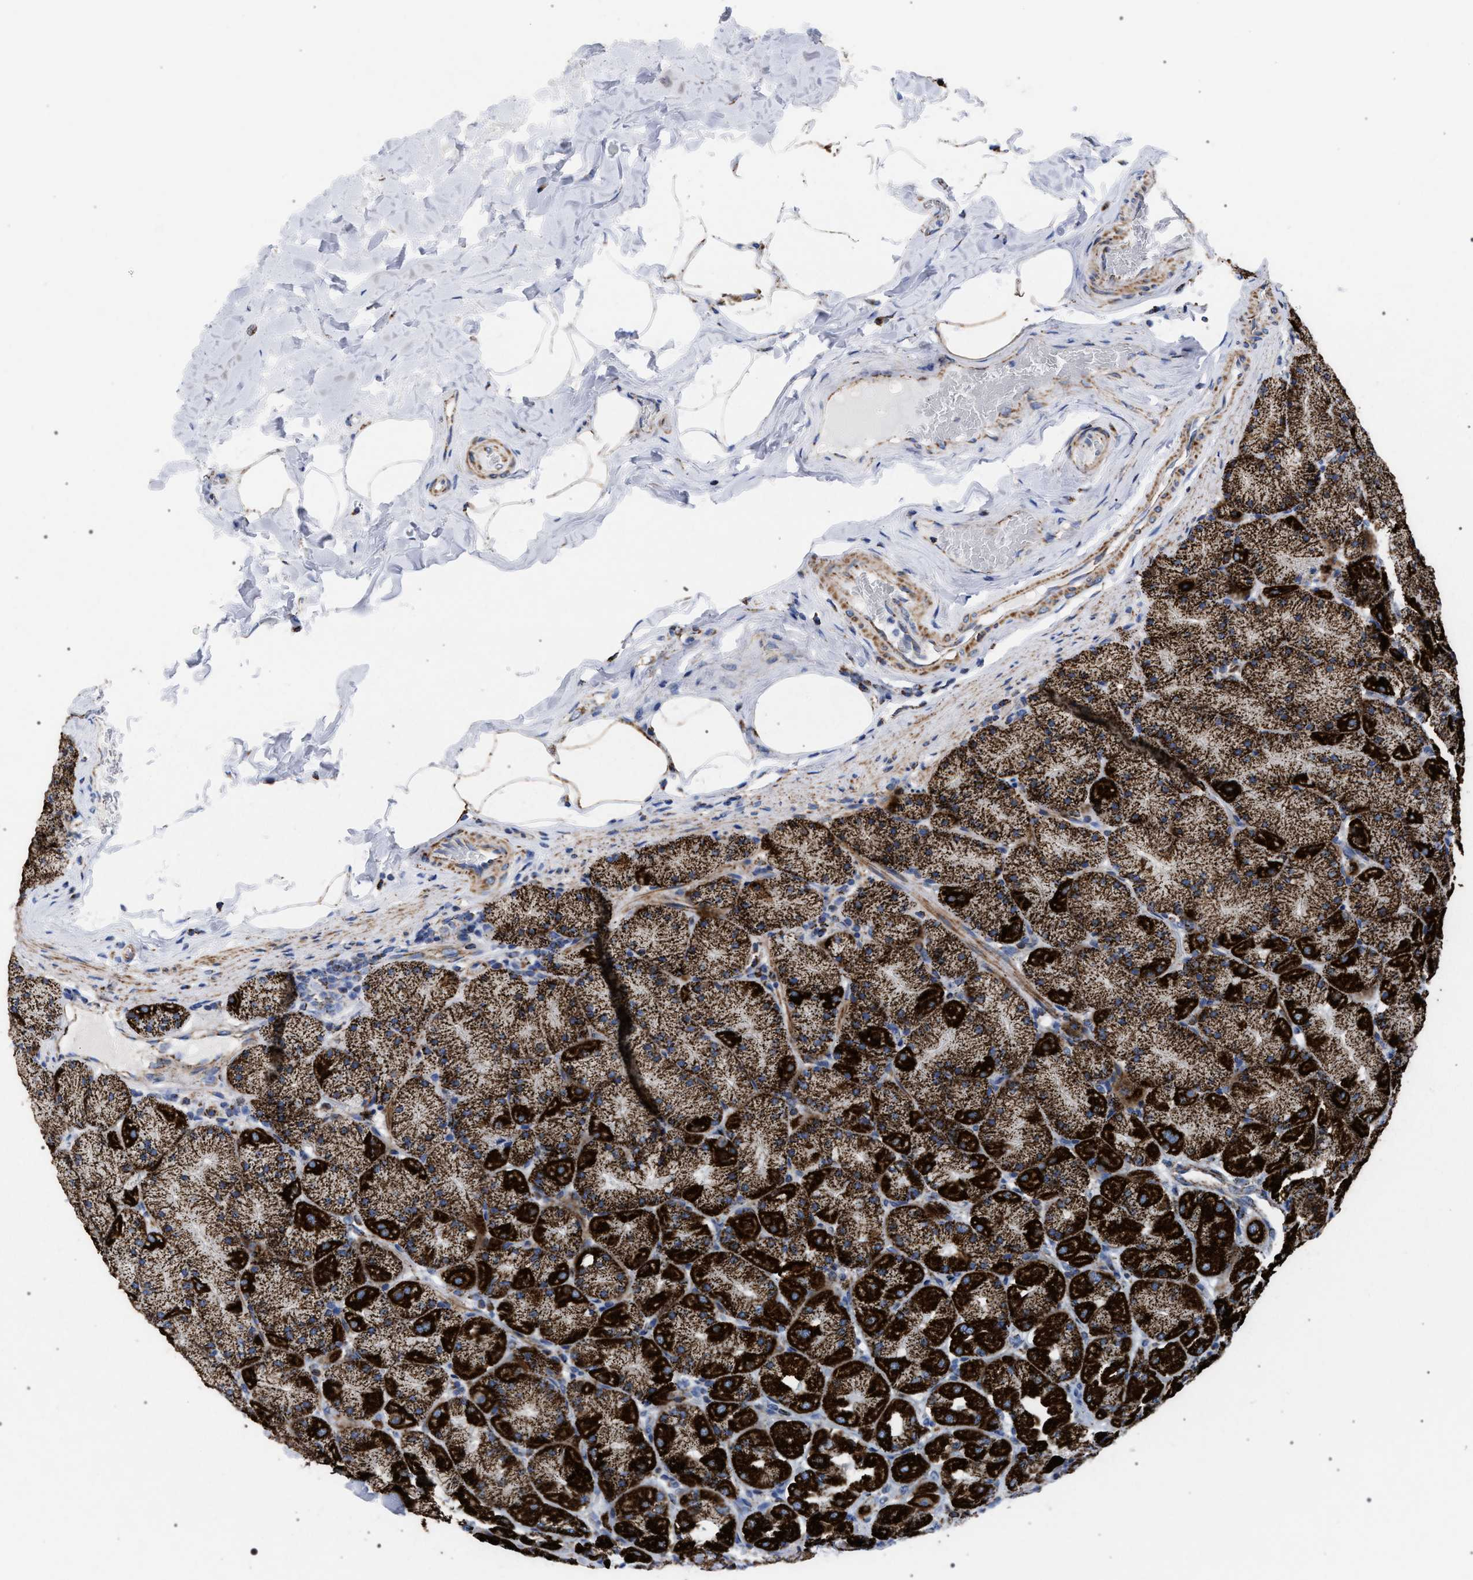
{"staining": {"intensity": "strong", "quantity": ">75%", "location": "cytoplasmic/membranous"}, "tissue": "stomach", "cell_type": "Glandular cells", "image_type": "normal", "snomed": [{"axis": "morphology", "description": "Normal tissue, NOS"}, {"axis": "topography", "description": "Stomach, upper"}], "caption": "Immunohistochemistry of benign human stomach shows high levels of strong cytoplasmic/membranous expression in approximately >75% of glandular cells.", "gene": "ACADS", "patient": {"sex": "female", "age": 56}}